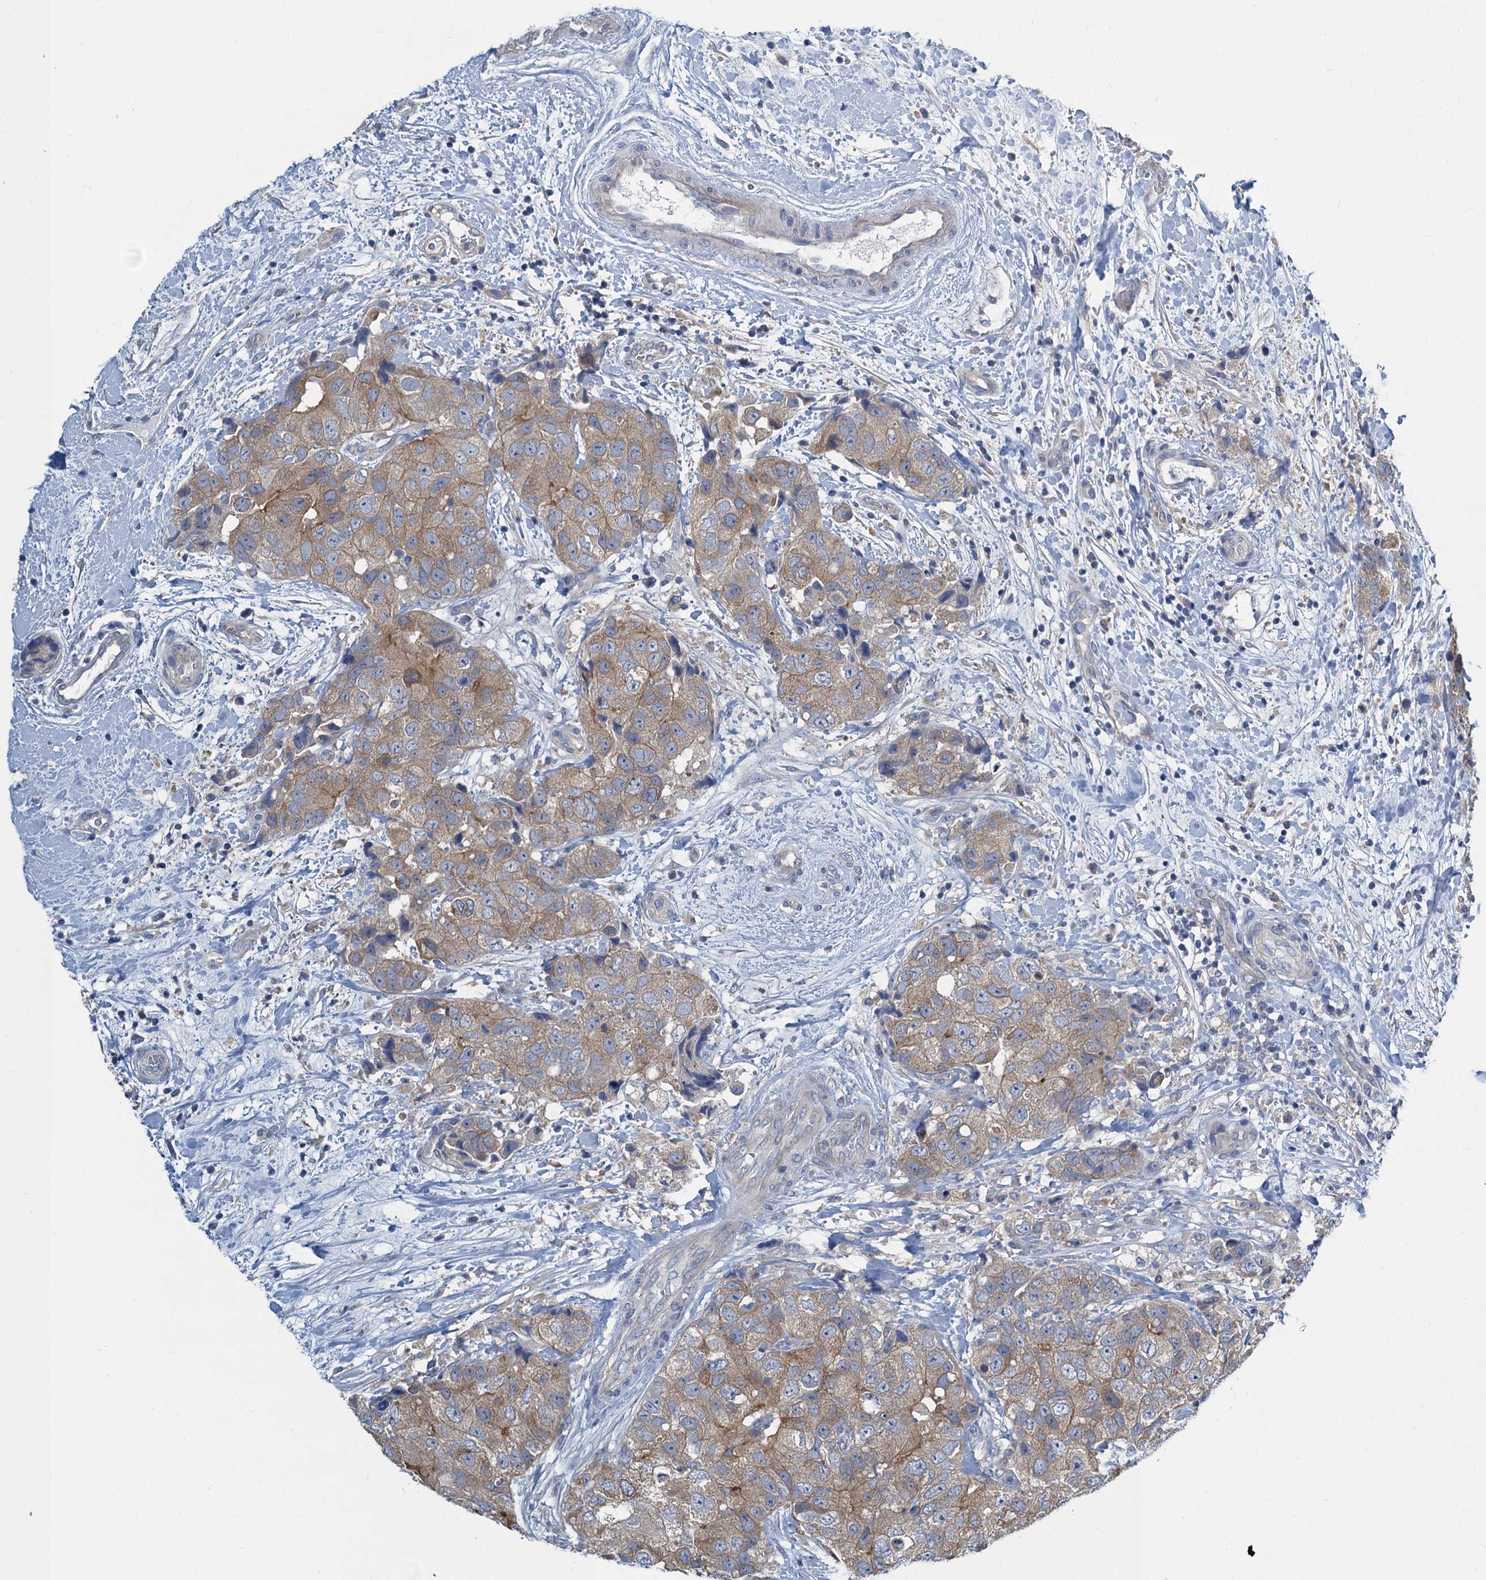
{"staining": {"intensity": "moderate", "quantity": ">75%", "location": "cytoplasmic/membranous"}, "tissue": "breast cancer", "cell_type": "Tumor cells", "image_type": "cancer", "snomed": [{"axis": "morphology", "description": "Duct carcinoma"}, {"axis": "topography", "description": "Breast"}], "caption": "Human breast cancer stained with a protein marker reveals moderate staining in tumor cells.", "gene": "SNAP29", "patient": {"sex": "female", "age": 62}}